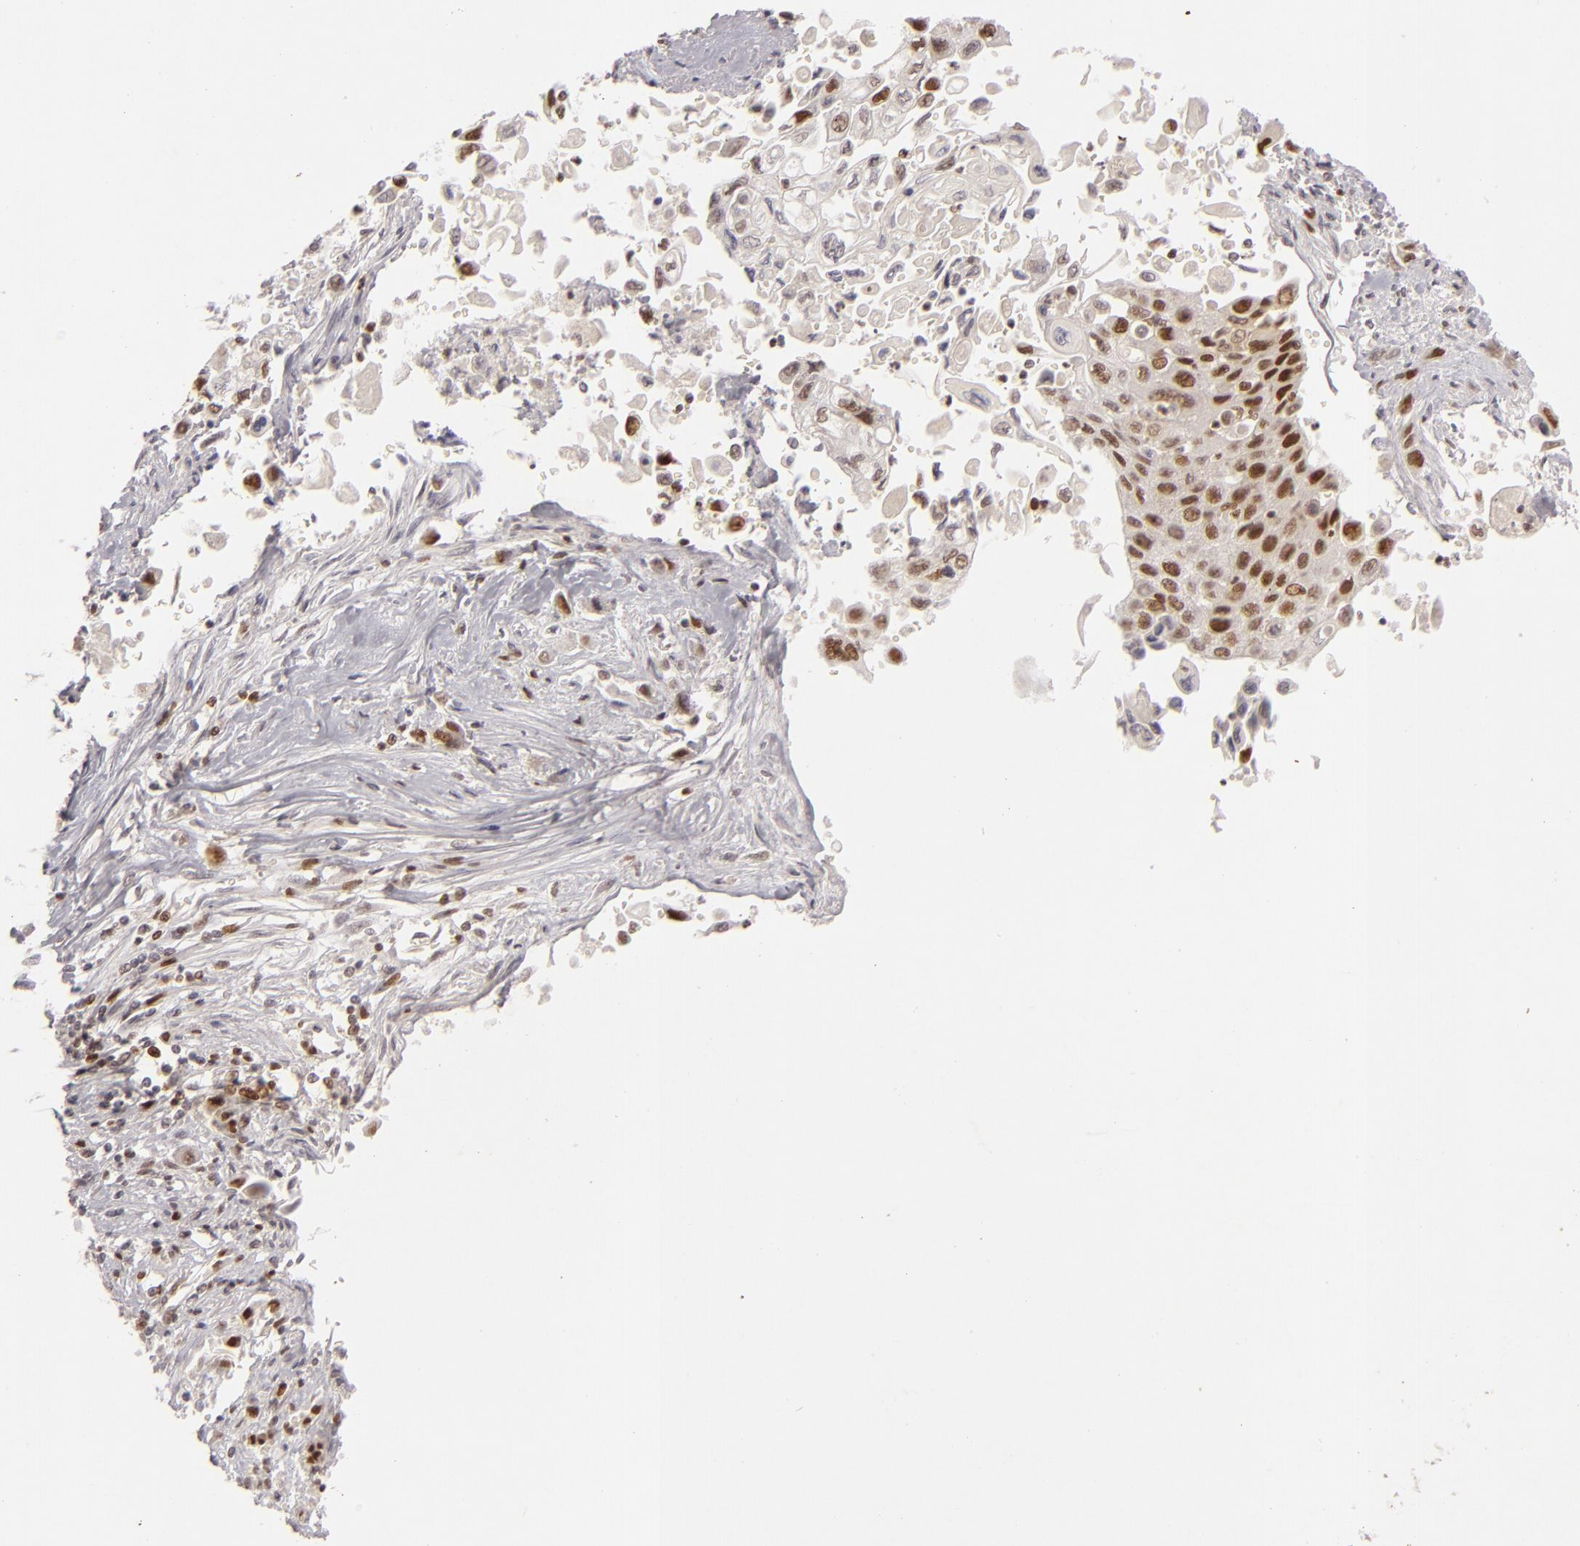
{"staining": {"intensity": "strong", "quantity": ">75%", "location": "nuclear"}, "tissue": "pancreatic cancer", "cell_type": "Tumor cells", "image_type": "cancer", "snomed": [{"axis": "morphology", "description": "Adenocarcinoma, NOS"}, {"axis": "topography", "description": "Pancreas"}], "caption": "Pancreatic cancer (adenocarcinoma) stained for a protein (brown) exhibits strong nuclear positive staining in about >75% of tumor cells.", "gene": "FEN1", "patient": {"sex": "male", "age": 70}}